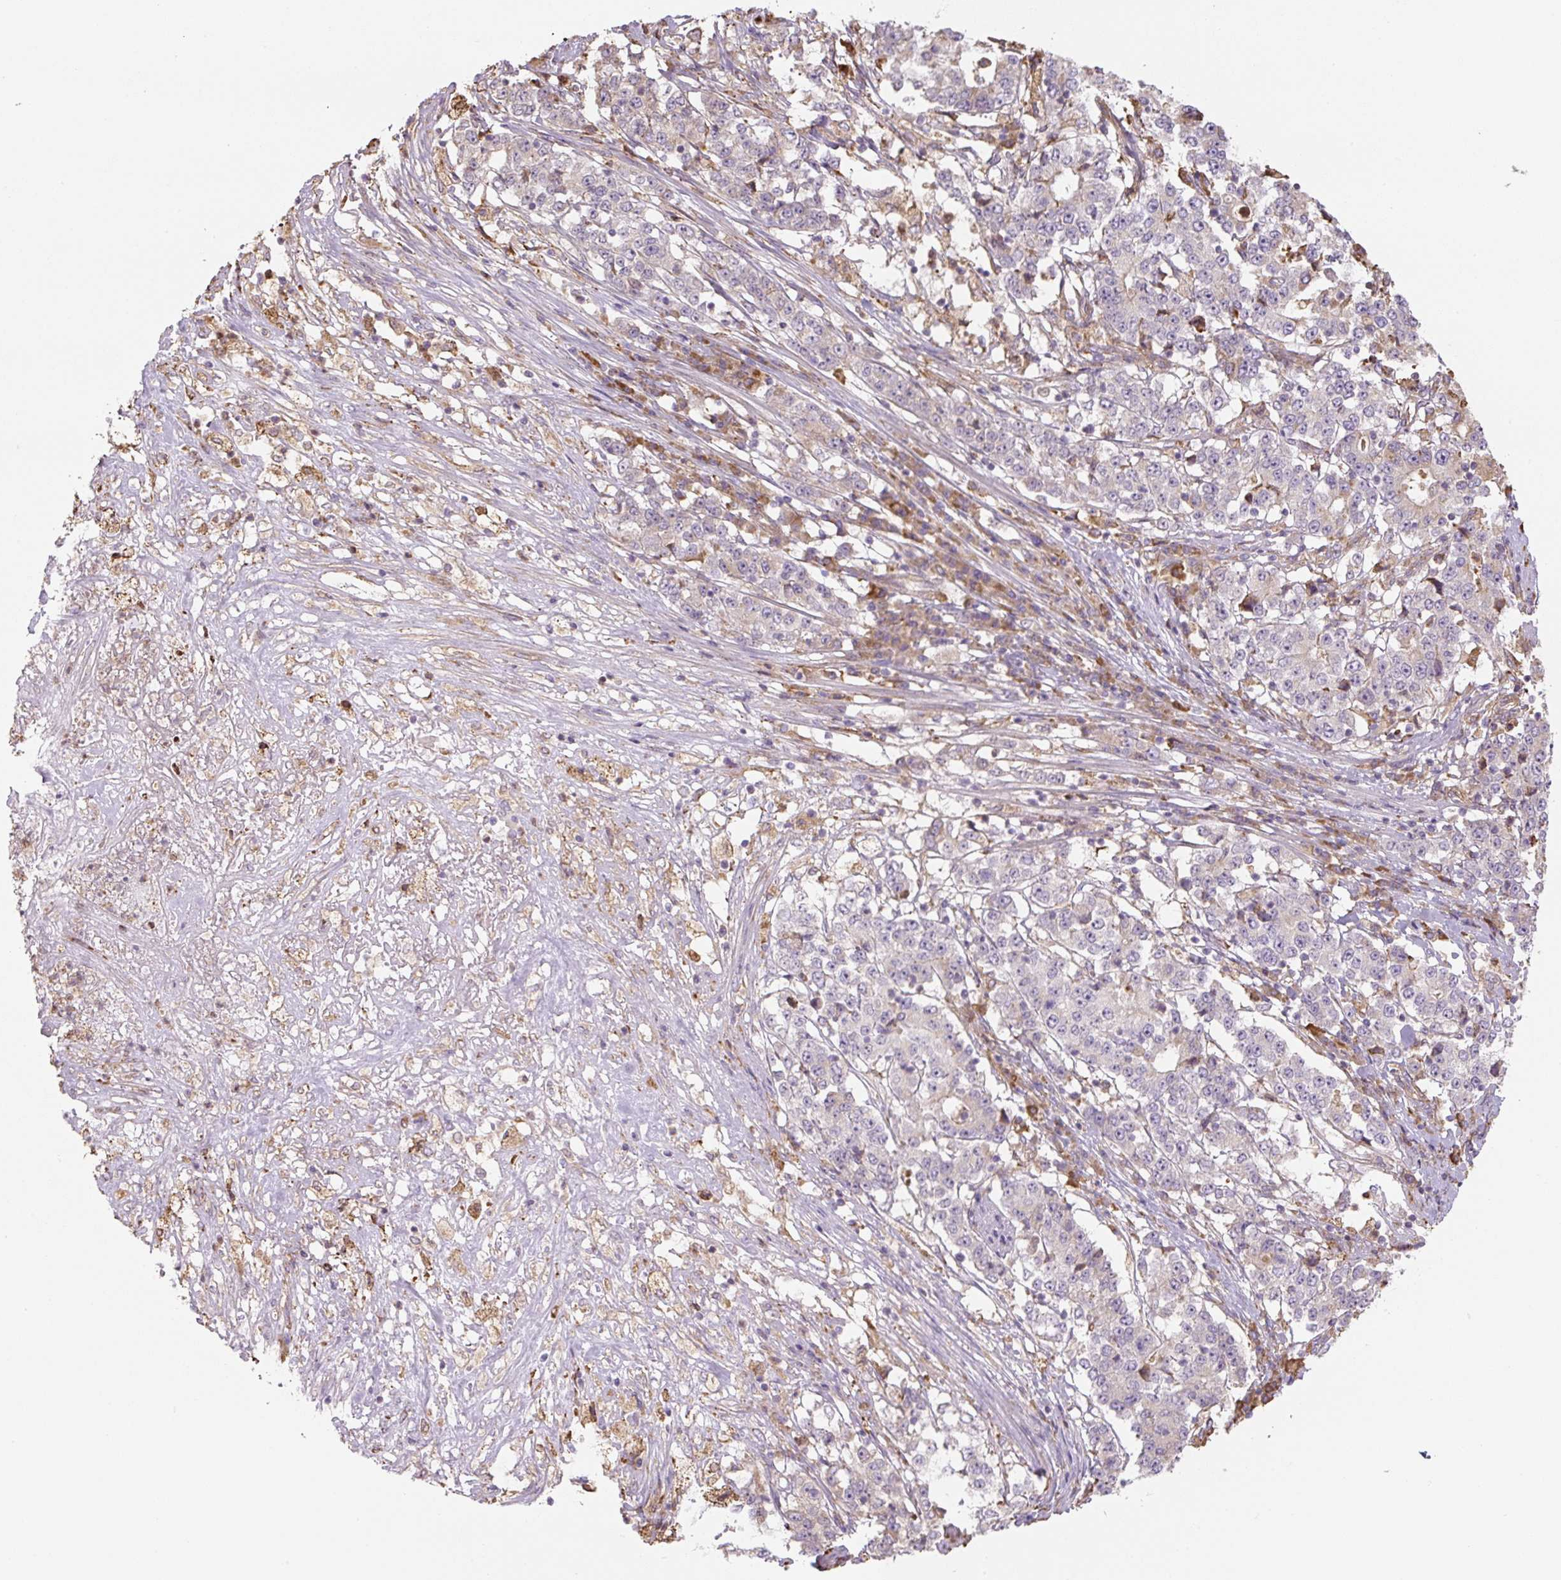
{"staining": {"intensity": "negative", "quantity": "none", "location": "none"}, "tissue": "stomach cancer", "cell_type": "Tumor cells", "image_type": "cancer", "snomed": [{"axis": "morphology", "description": "Adenocarcinoma, NOS"}, {"axis": "topography", "description": "Stomach"}], "caption": "The histopathology image shows no staining of tumor cells in adenocarcinoma (stomach).", "gene": "RASA1", "patient": {"sex": "male", "age": 59}}